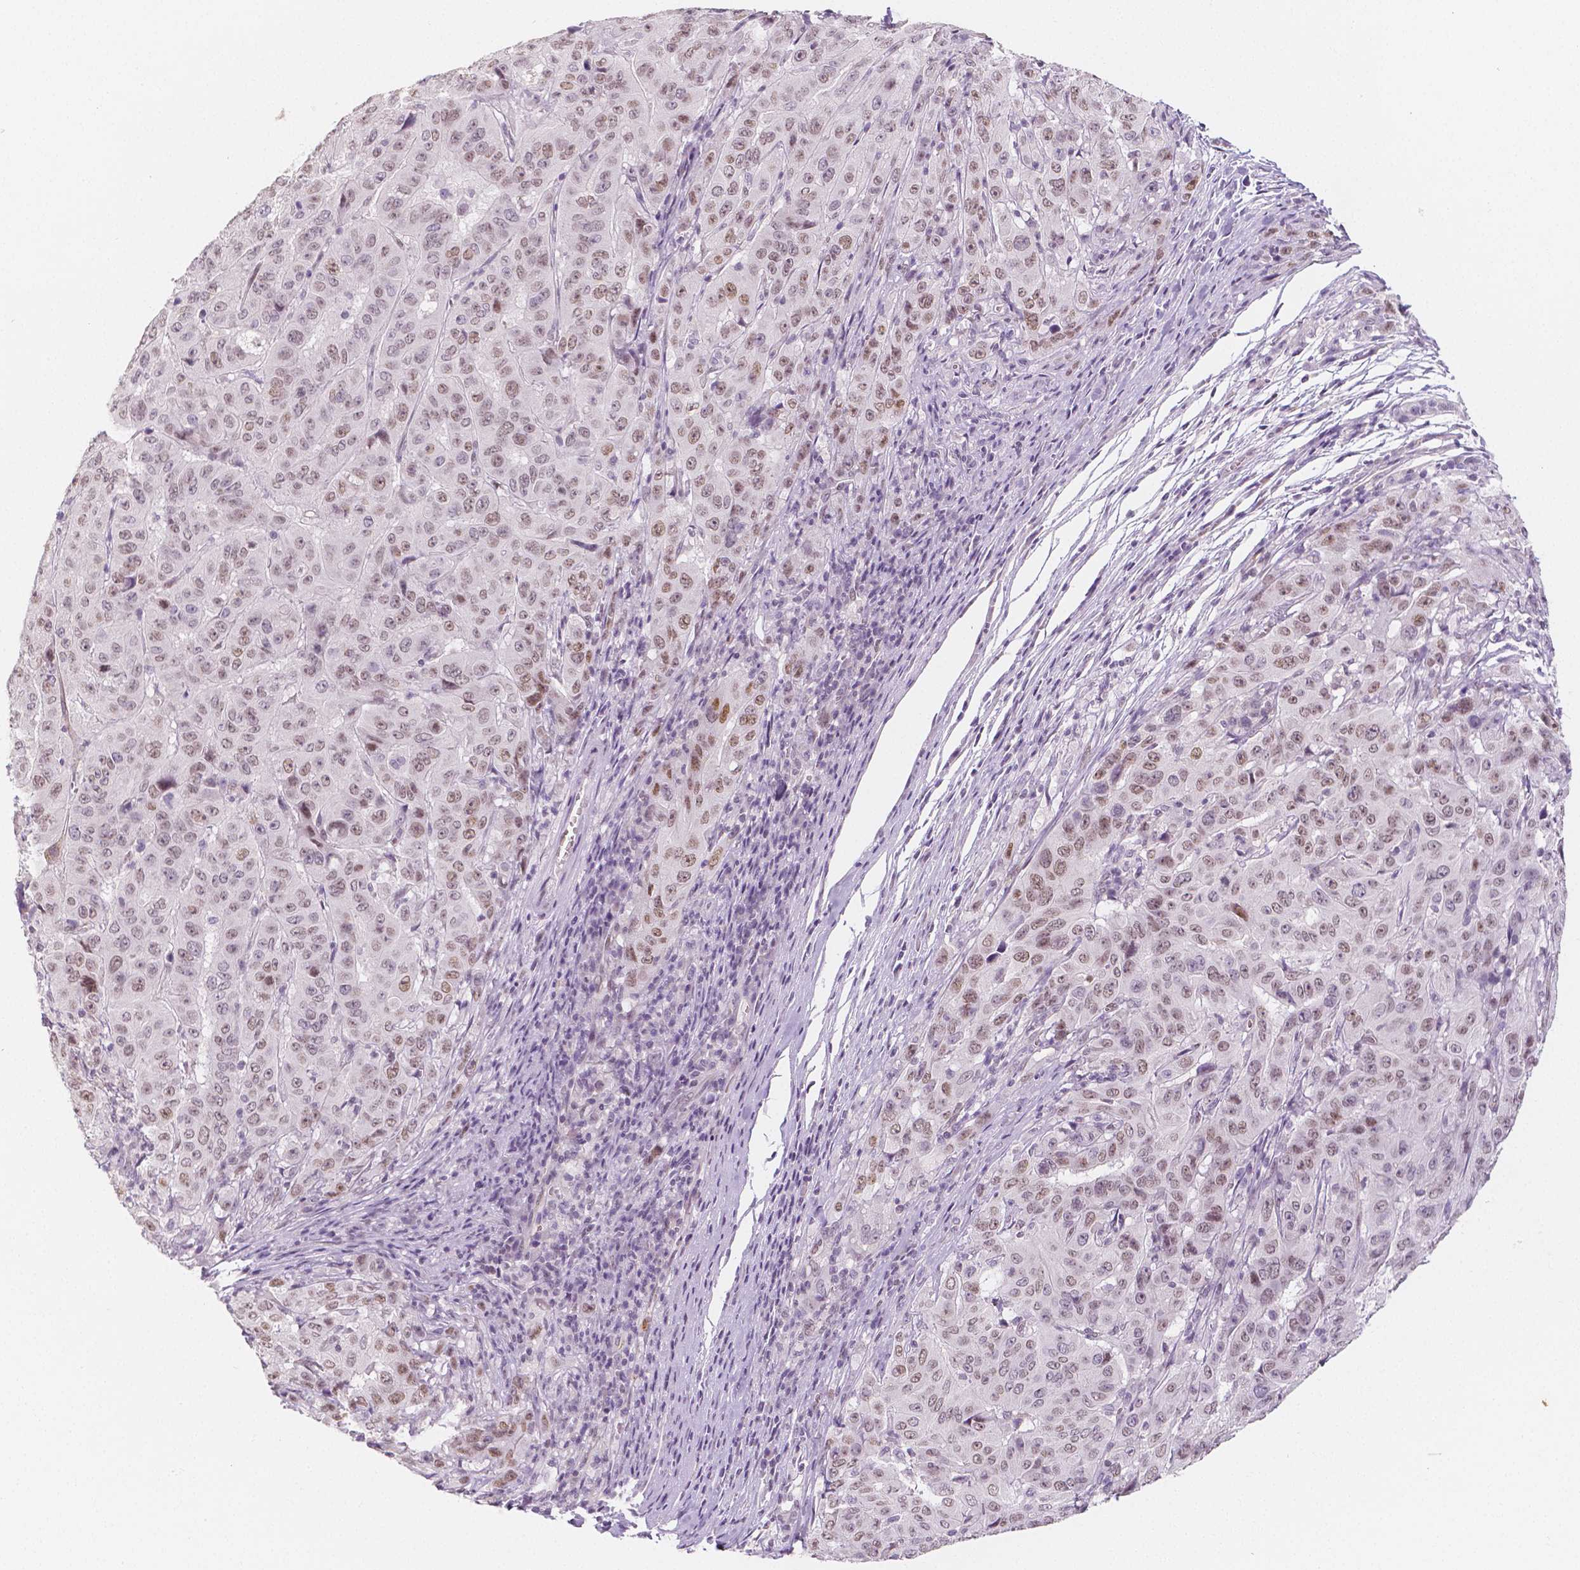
{"staining": {"intensity": "moderate", "quantity": "25%-75%", "location": "nuclear"}, "tissue": "pancreatic cancer", "cell_type": "Tumor cells", "image_type": "cancer", "snomed": [{"axis": "morphology", "description": "Adenocarcinoma, NOS"}, {"axis": "topography", "description": "Pancreas"}], "caption": "High-power microscopy captured an immunohistochemistry (IHC) histopathology image of pancreatic cancer, revealing moderate nuclear staining in approximately 25%-75% of tumor cells.", "gene": "KDM5B", "patient": {"sex": "male", "age": 63}}